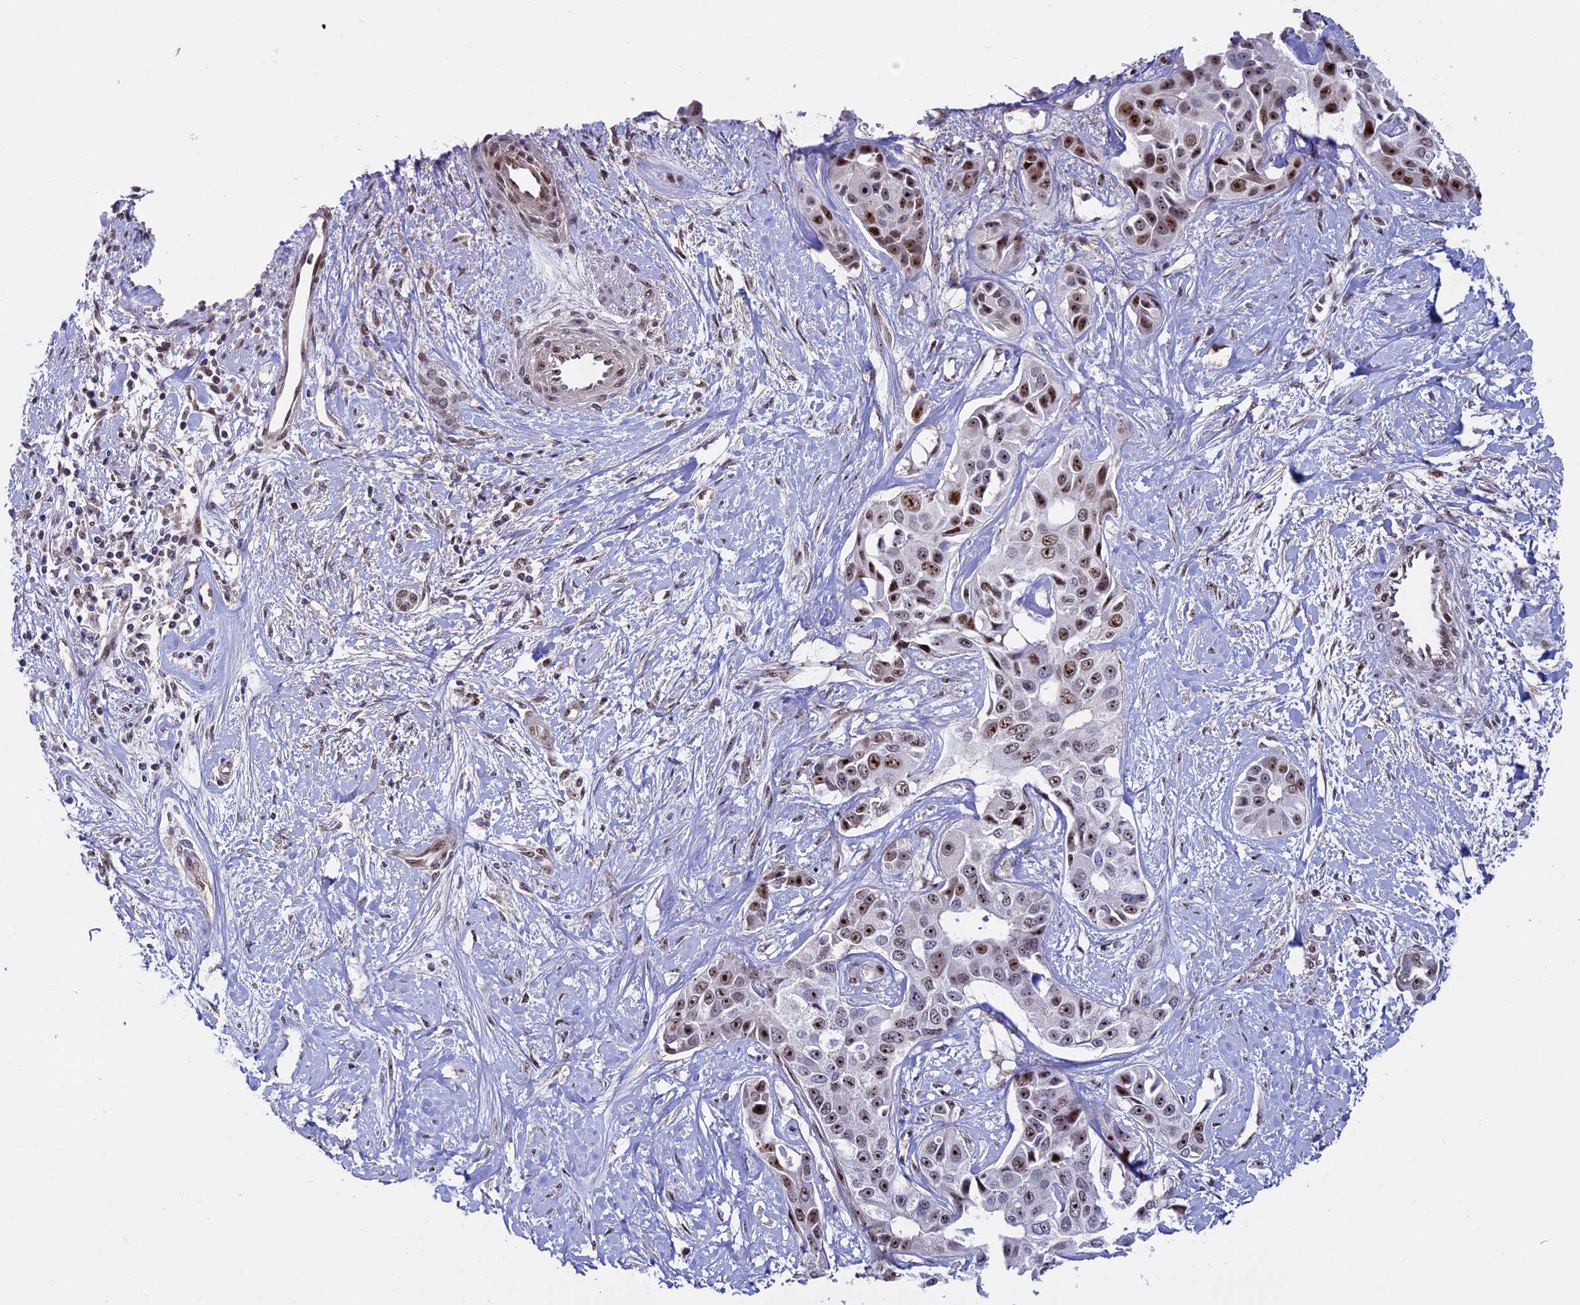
{"staining": {"intensity": "moderate", "quantity": ">75%", "location": "nuclear"}, "tissue": "liver cancer", "cell_type": "Tumor cells", "image_type": "cancer", "snomed": [{"axis": "morphology", "description": "Cholangiocarcinoma"}, {"axis": "topography", "description": "Liver"}], "caption": "Protein positivity by IHC exhibits moderate nuclear positivity in about >75% of tumor cells in liver cancer. (IHC, brightfield microscopy, high magnification).", "gene": "CCDC86", "patient": {"sex": "male", "age": 59}}